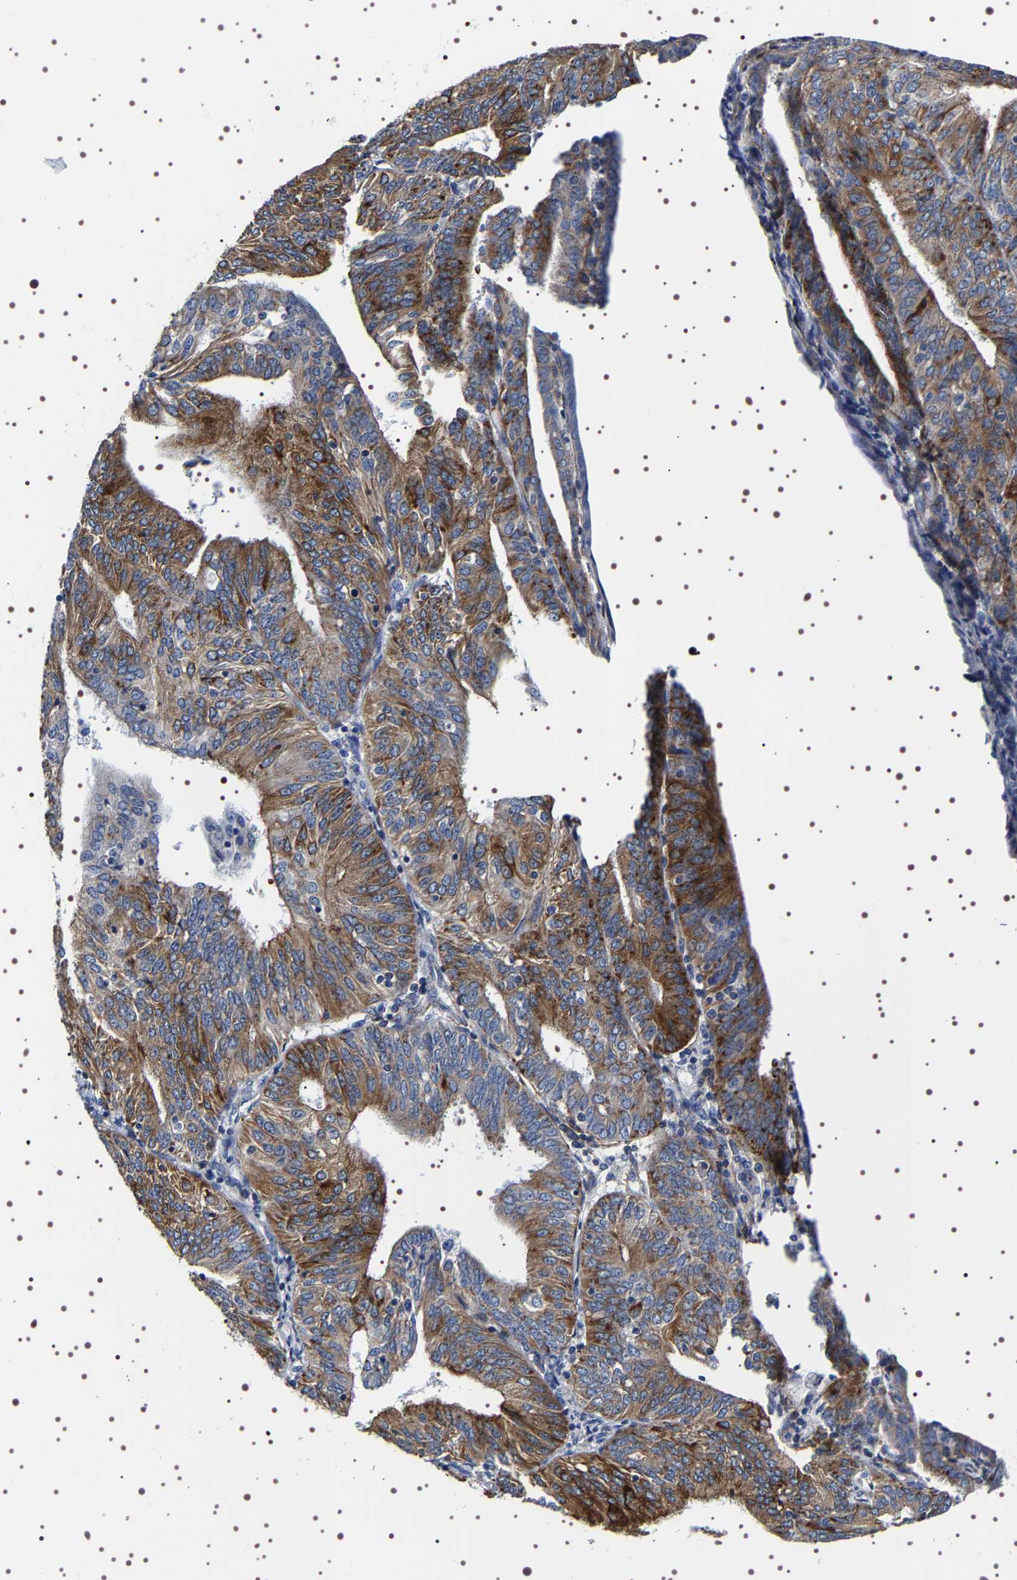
{"staining": {"intensity": "moderate", "quantity": ">75%", "location": "cytoplasmic/membranous"}, "tissue": "endometrial cancer", "cell_type": "Tumor cells", "image_type": "cancer", "snomed": [{"axis": "morphology", "description": "Adenocarcinoma, NOS"}, {"axis": "topography", "description": "Endometrium"}], "caption": "A medium amount of moderate cytoplasmic/membranous positivity is seen in approximately >75% of tumor cells in endometrial cancer tissue. The protein of interest is stained brown, and the nuclei are stained in blue (DAB (3,3'-diaminobenzidine) IHC with brightfield microscopy, high magnification).", "gene": "SQLE", "patient": {"sex": "female", "age": 58}}